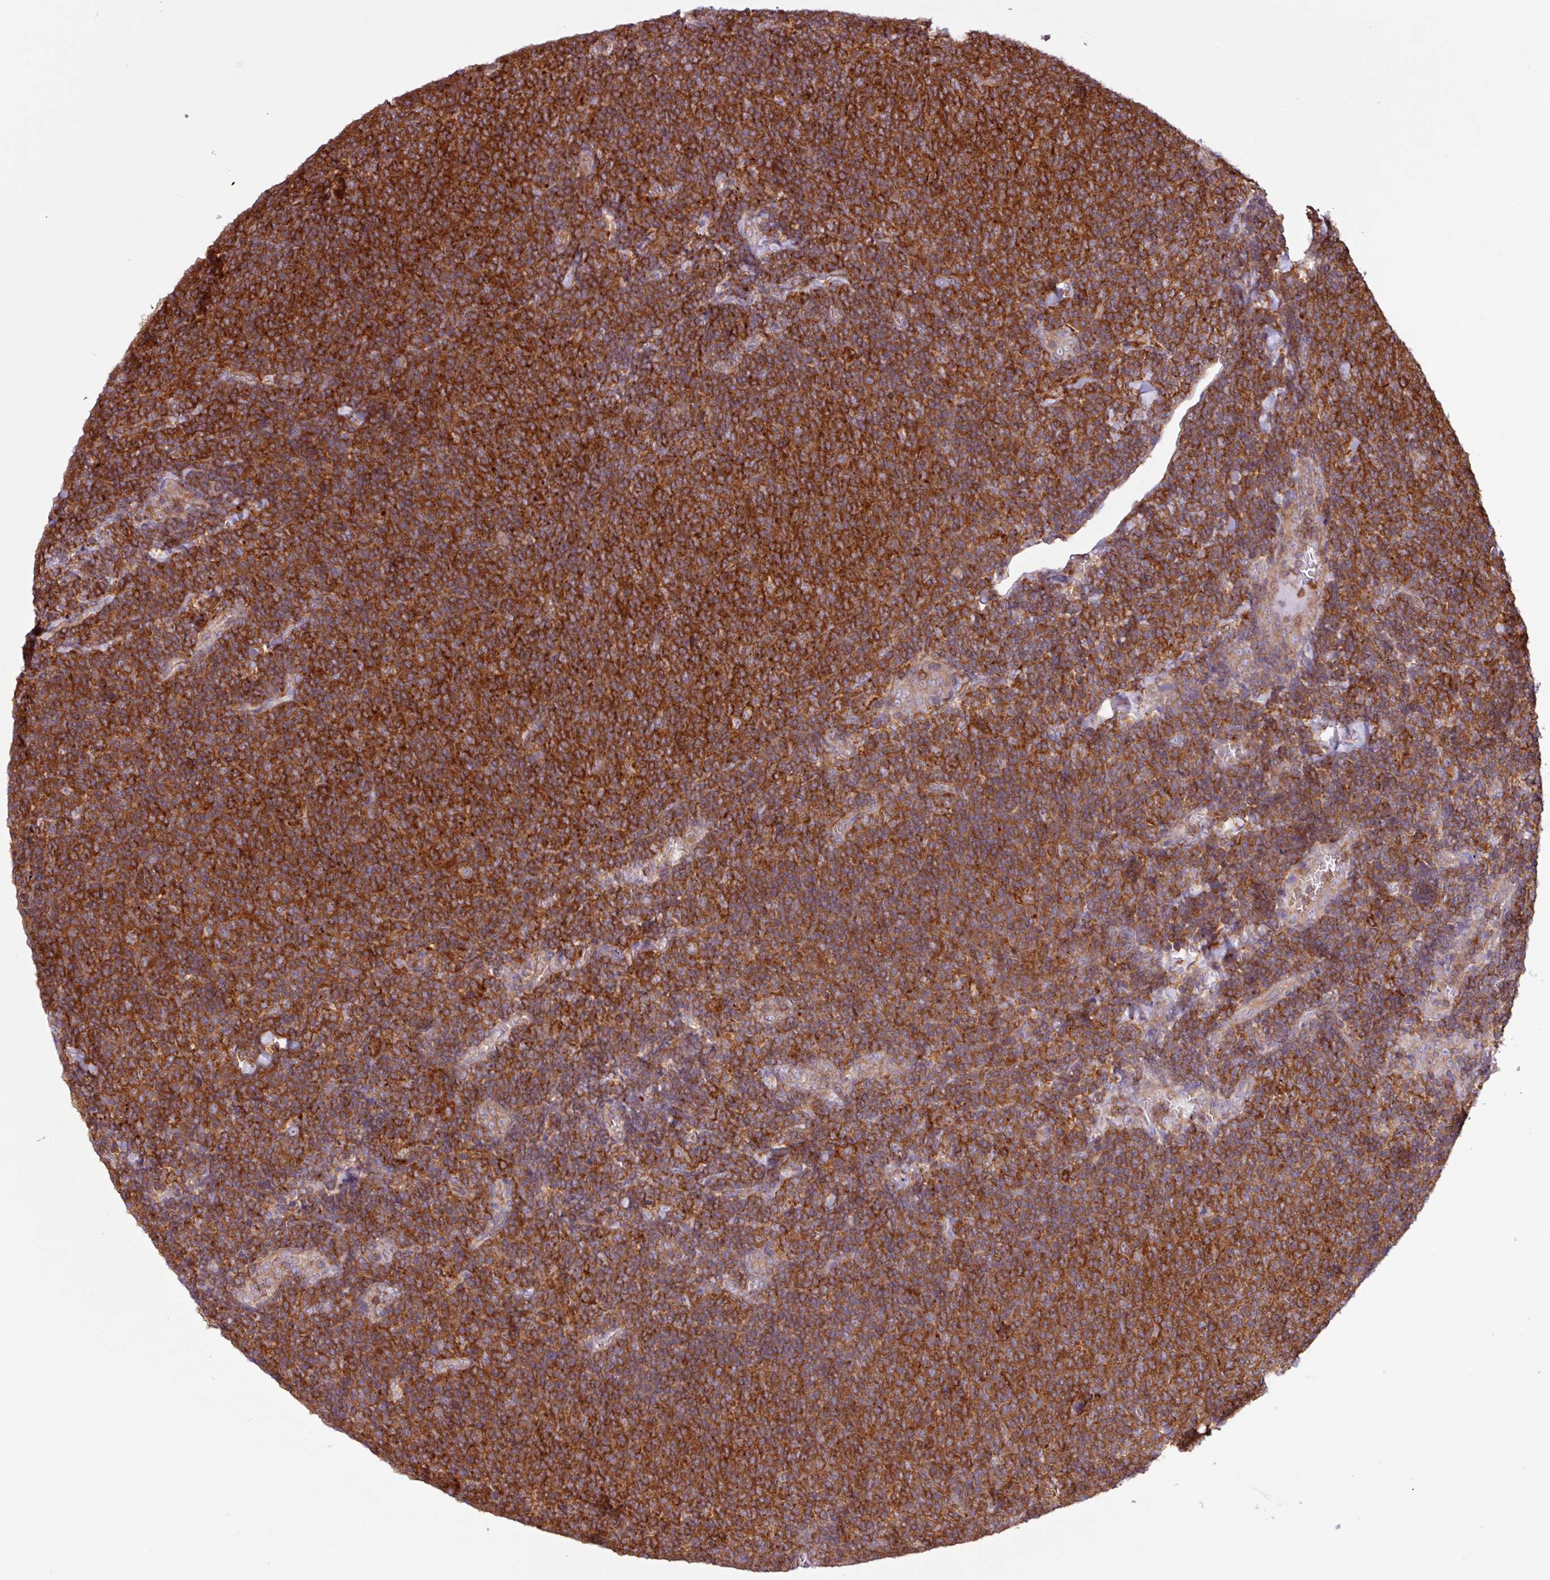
{"staining": {"intensity": "strong", "quantity": ">75%", "location": "cytoplasmic/membranous"}, "tissue": "lymphoma", "cell_type": "Tumor cells", "image_type": "cancer", "snomed": [{"axis": "morphology", "description": "Malignant lymphoma, non-Hodgkin's type, Low grade"}, {"axis": "topography", "description": "Lymph node"}], "caption": "Immunohistochemical staining of lymphoma exhibits high levels of strong cytoplasmic/membranous positivity in about >75% of tumor cells. The staining was performed using DAB, with brown indicating positive protein expression. Nuclei are stained blue with hematoxylin.", "gene": "ACTR3", "patient": {"sex": "male", "age": 52}}